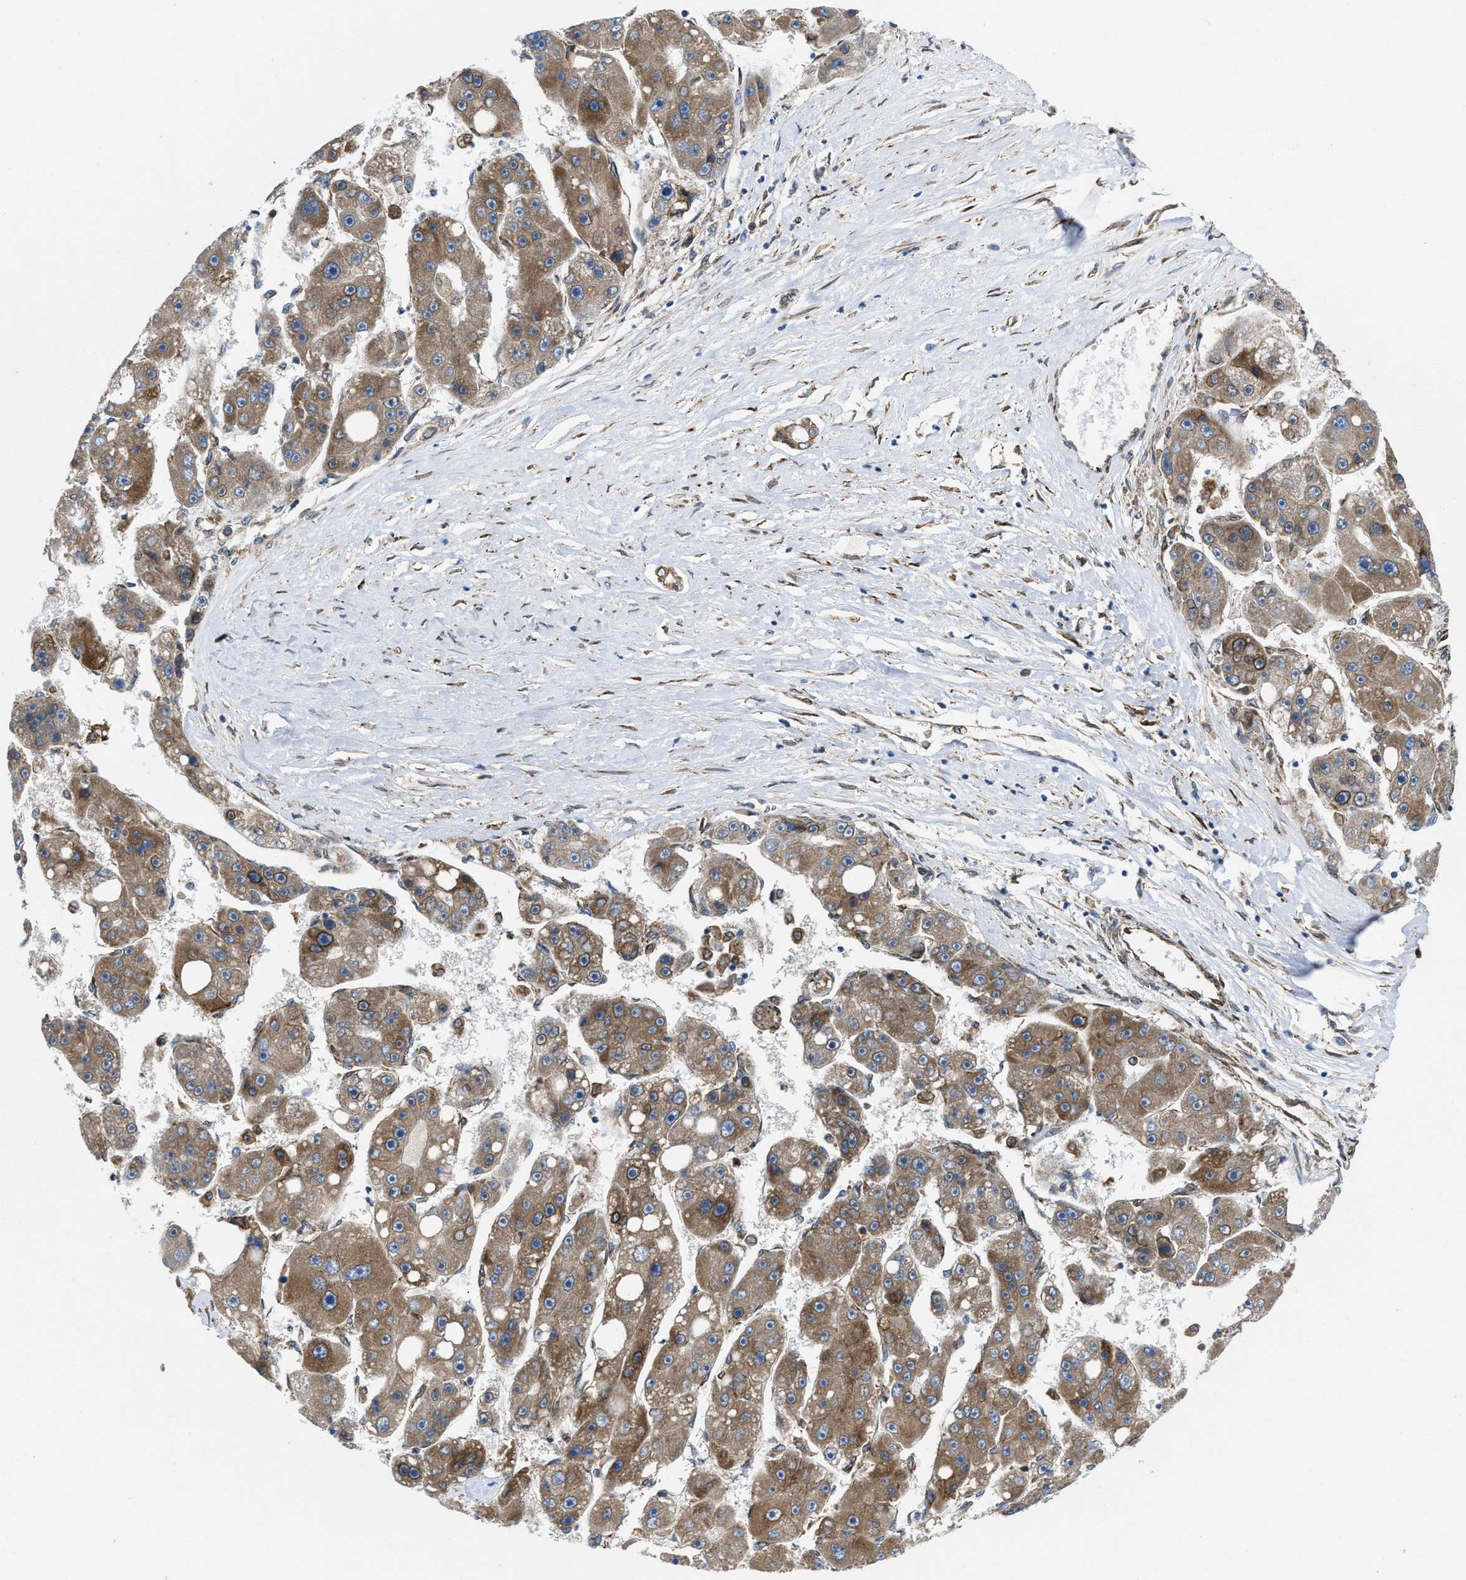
{"staining": {"intensity": "moderate", "quantity": ">75%", "location": "cytoplasmic/membranous"}, "tissue": "liver cancer", "cell_type": "Tumor cells", "image_type": "cancer", "snomed": [{"axis": "morphology", "description": "Carcinoma, Hepatocellular, NOS"}, {"axis": "topography", "description": "Liver"}], "caption": "Immunohistochemical staining of human liver cancer (hepatocellular carcinoma) demonstrates medium levels of moderate cytoplasmic/membranous positivity in approximately >75% of tumor cells.", "gene": "ERLIN2", "patient": {"sex": "female", "age": 61}}